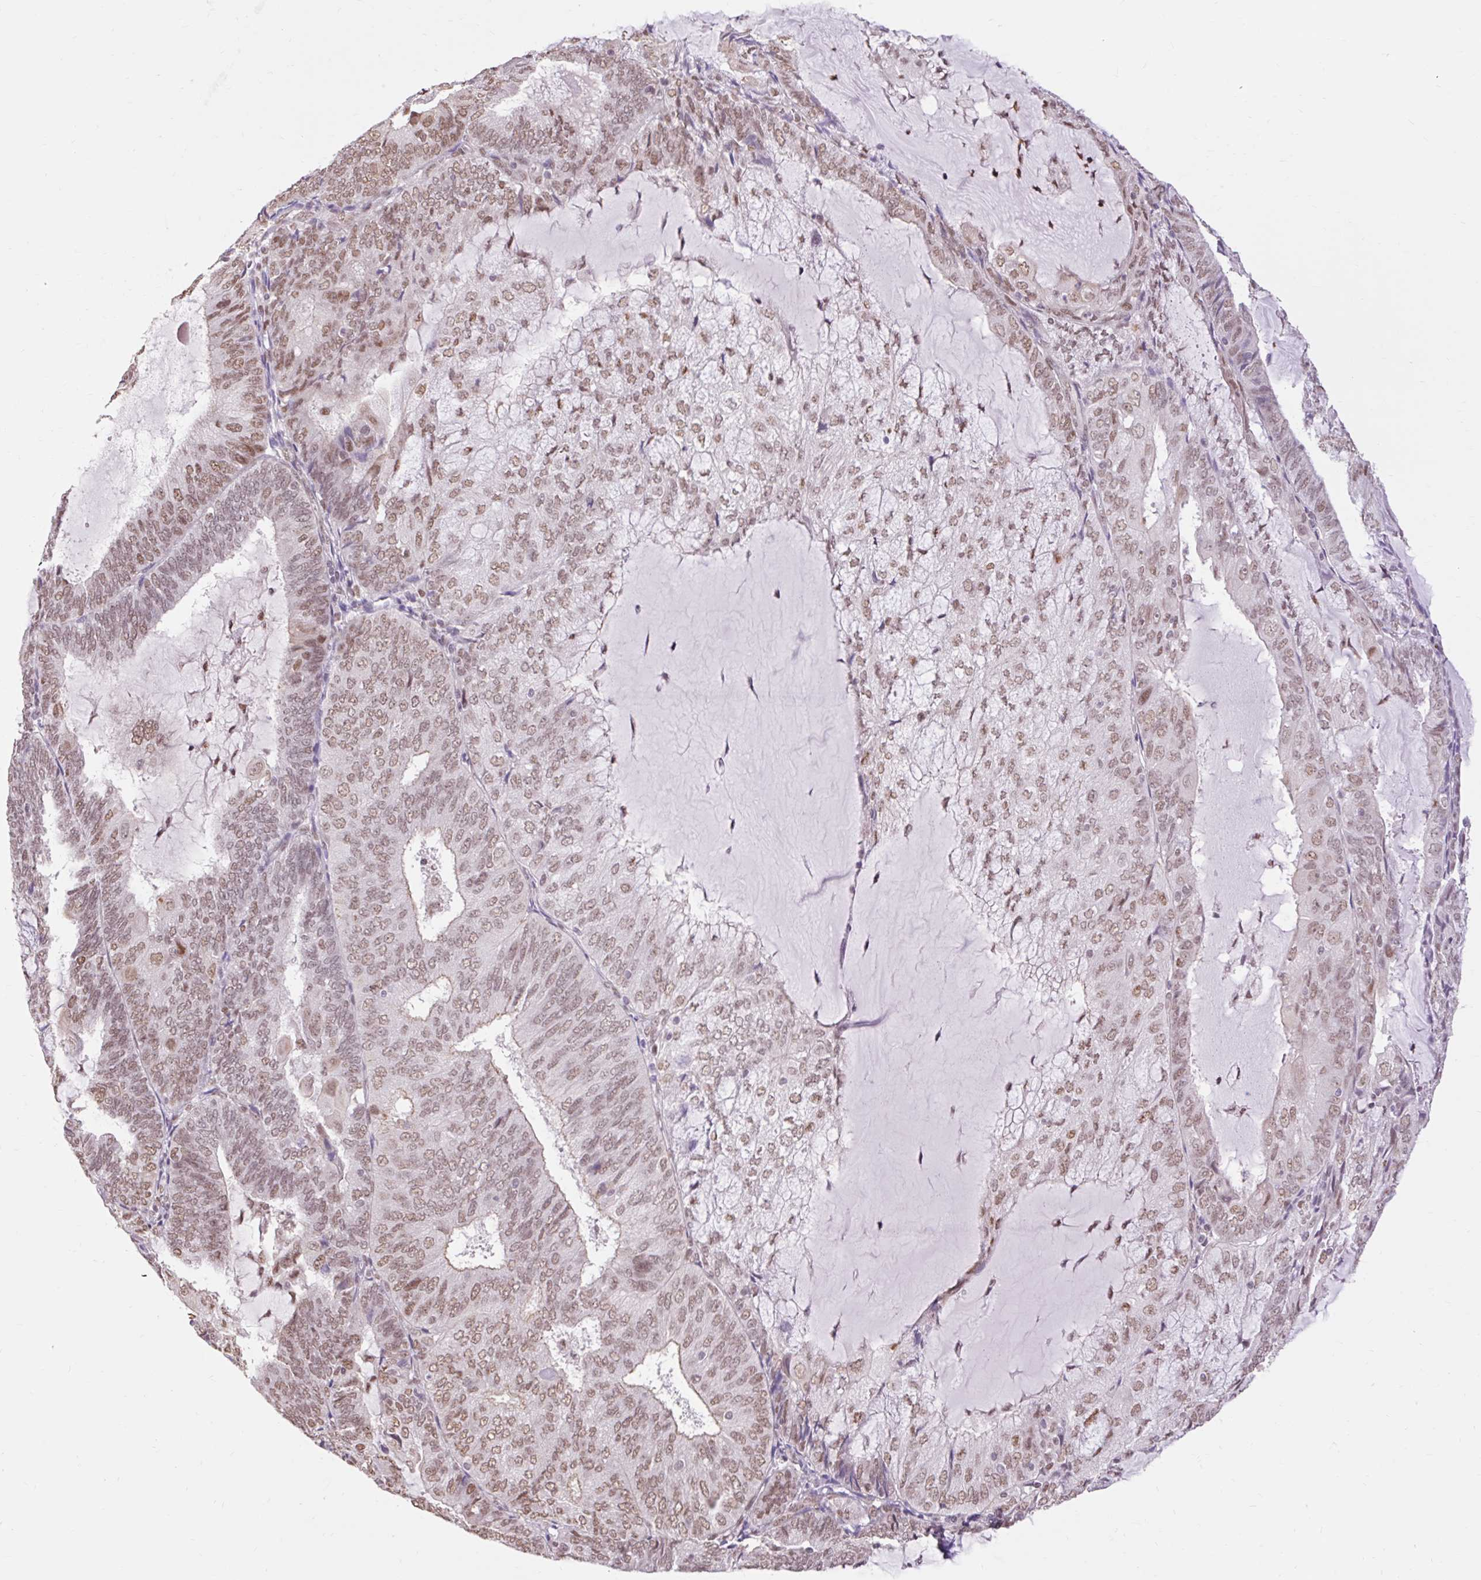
{"staining": {"intensity": "moderate", "quantity": ">75%", "location": "nuclear"}, "tissue": "endometrial cancer", "cell_type": "Tumor cells", "image_type": "cancer", "snomed": [{"axis": "morphology", "description": "Adenocarcinoma, NOS"}, {"axis": "topography", "description": "Endometrium"}], "caption": "DAB immunohistochemical staining of adenocarcinoma (endometrial) displays moderate nuclear protein positivity in approximately >75% of tumor cells. (DAB IHC, brown staining for protein, blue staining for nuclei).", "gene": "NPIPB12", "patient": {"sex": "female", "age": 81}}